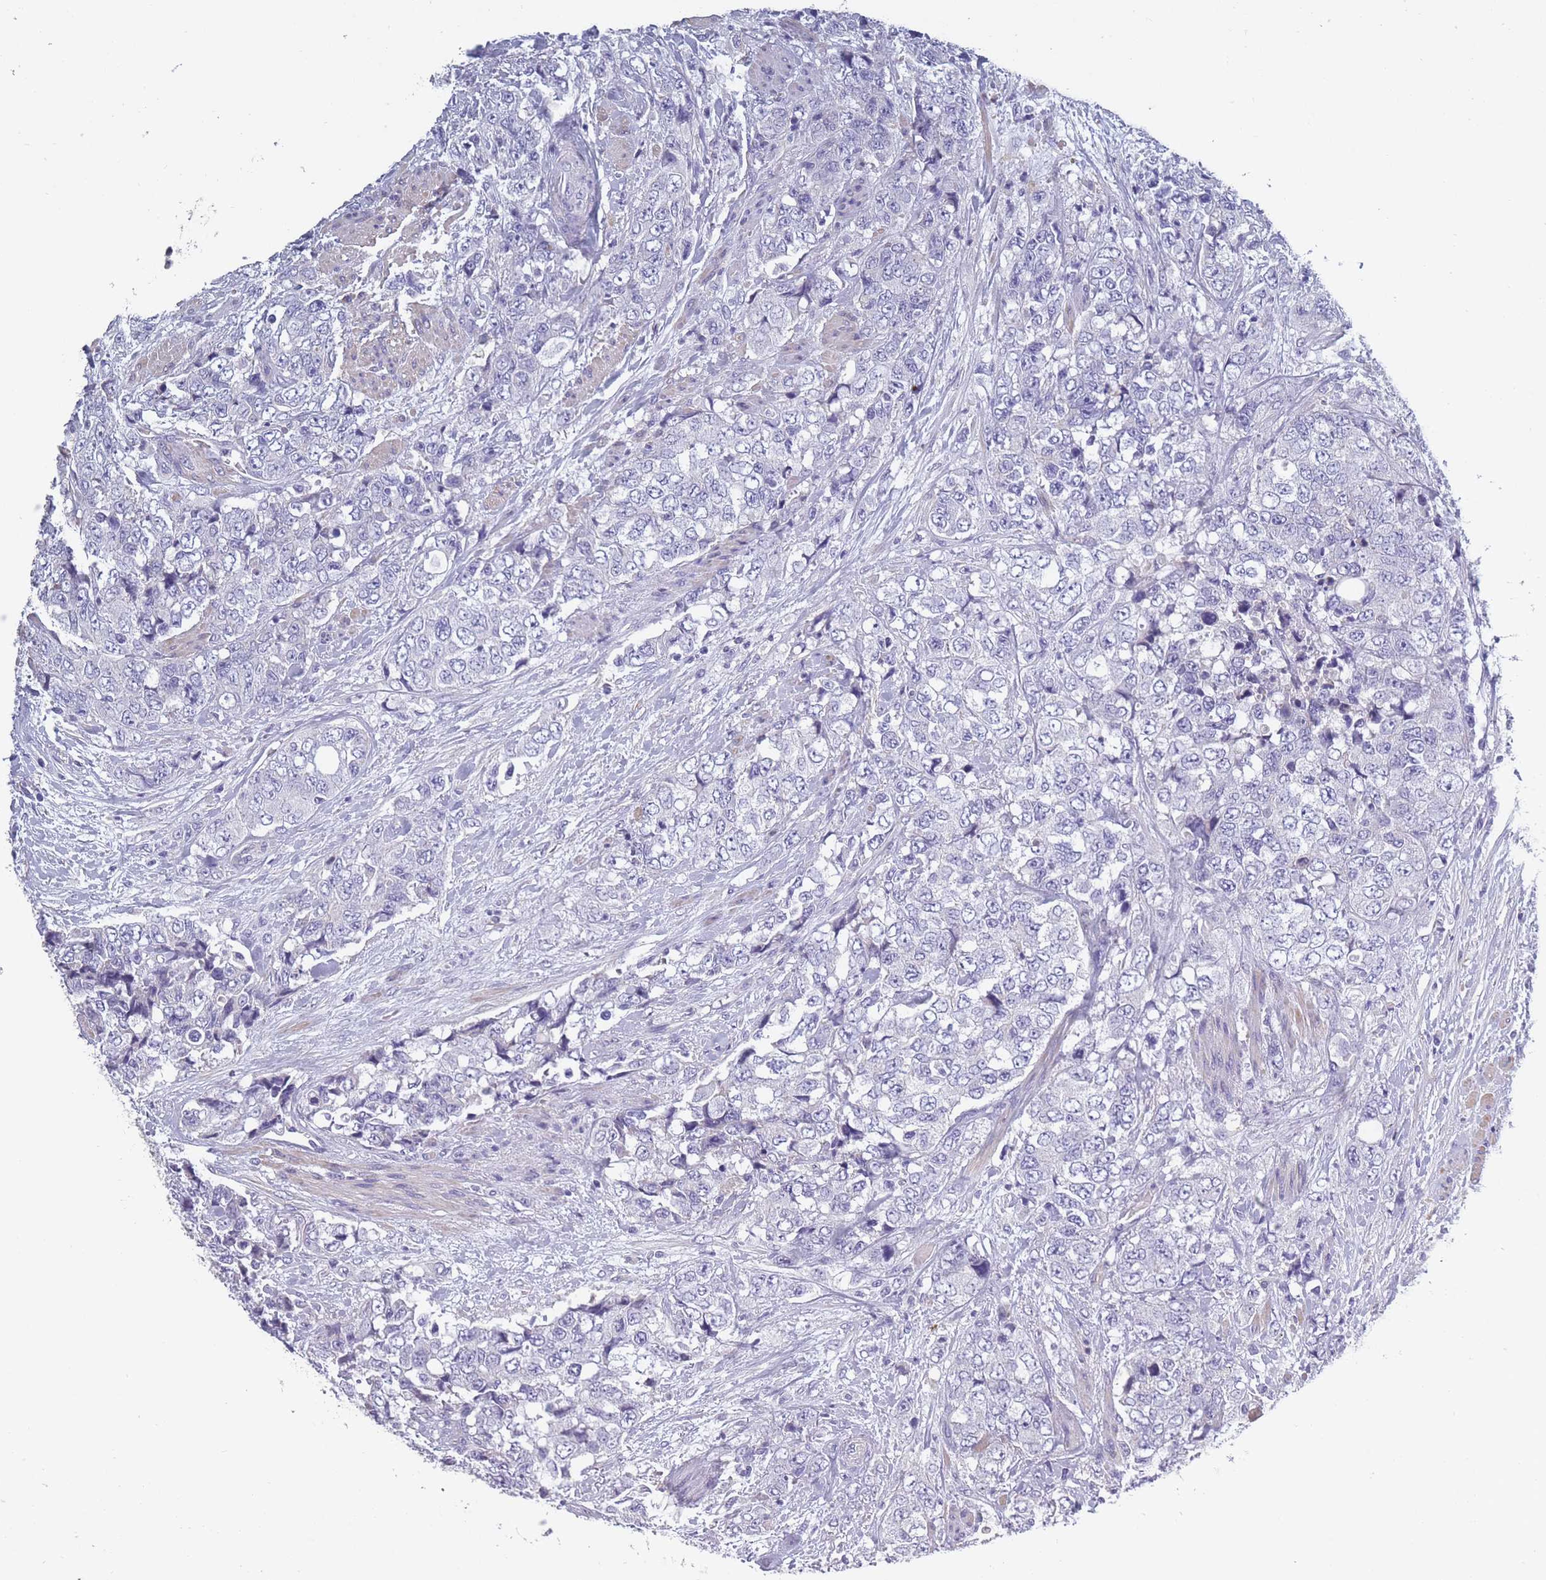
{"staining": {"intensity": "negative", "quantity": "none", "location": "none"}, "tissue": "urothelial cancer", "cell_type": "Tumor cells", "image_type": "cancer", "snomed": [{"axis": "morphology", "description": "Urothelial carcinoma, High grade"}, {"axis": "topography", "description": "Urinary bladder"}], "caption": "The micrograph reveals no significant staining in tumor cells of urothelial cancer.", "gene": "OR4C5", "patient": {"sex": "female", "age": 78}}